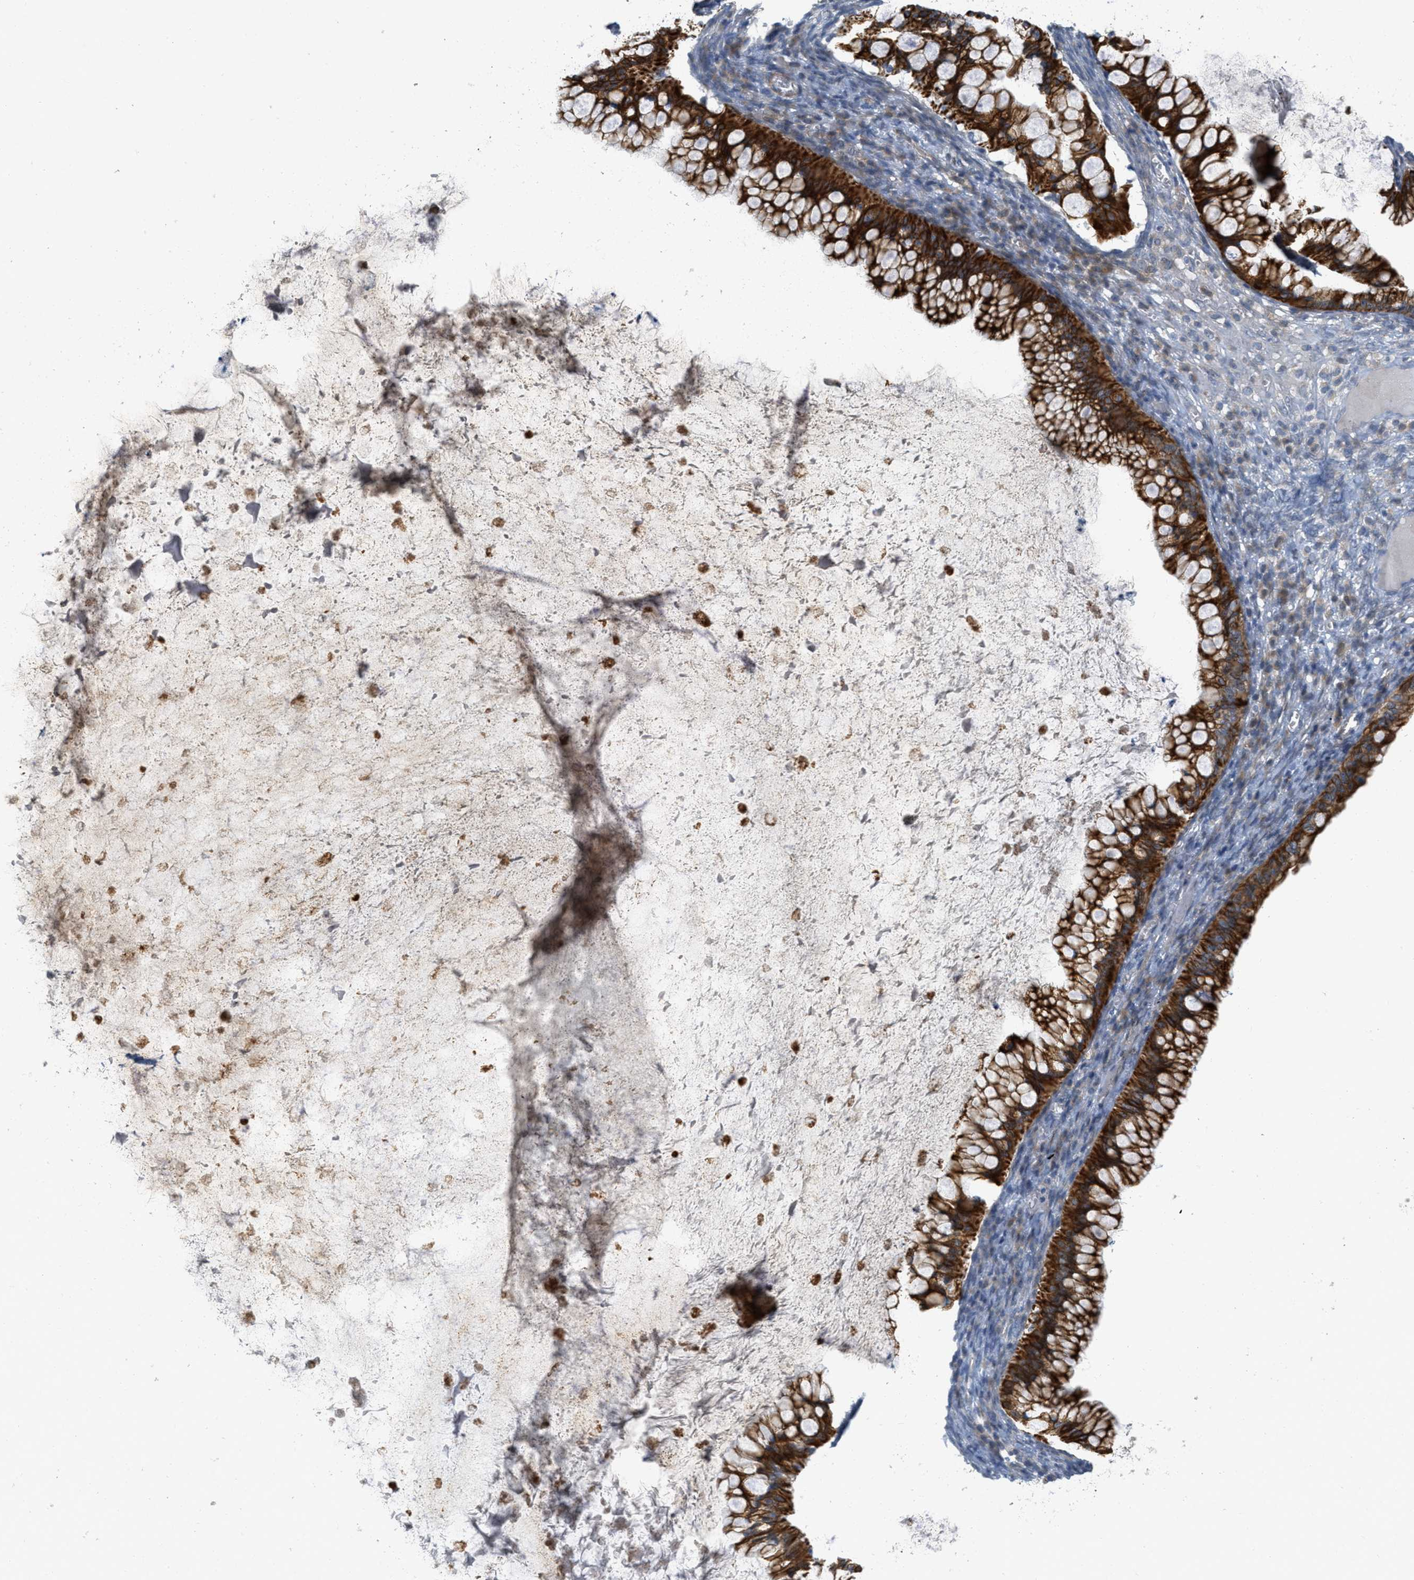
{"staining": {"intensity": "strong", "quantity": ">75%", "location": "cytoplasmic/membranous"}, "tissue": "ovarian cancer", "cell_type": "Tumor cells", "image_type": "cancer", "snomed": [{"axis": "morphology", "description": "Cystadenocarcinoma, mucinous, NOS"}, {"axis": "topography", "description": "Ovary"}], "caption": "A high amount of strong cytoplasmic/membranous expression is present in about >75% of tumor cells in ovarian cancer tissue.", "gene": "MRS2", "patient": {"sex": "female", "age": 57}}